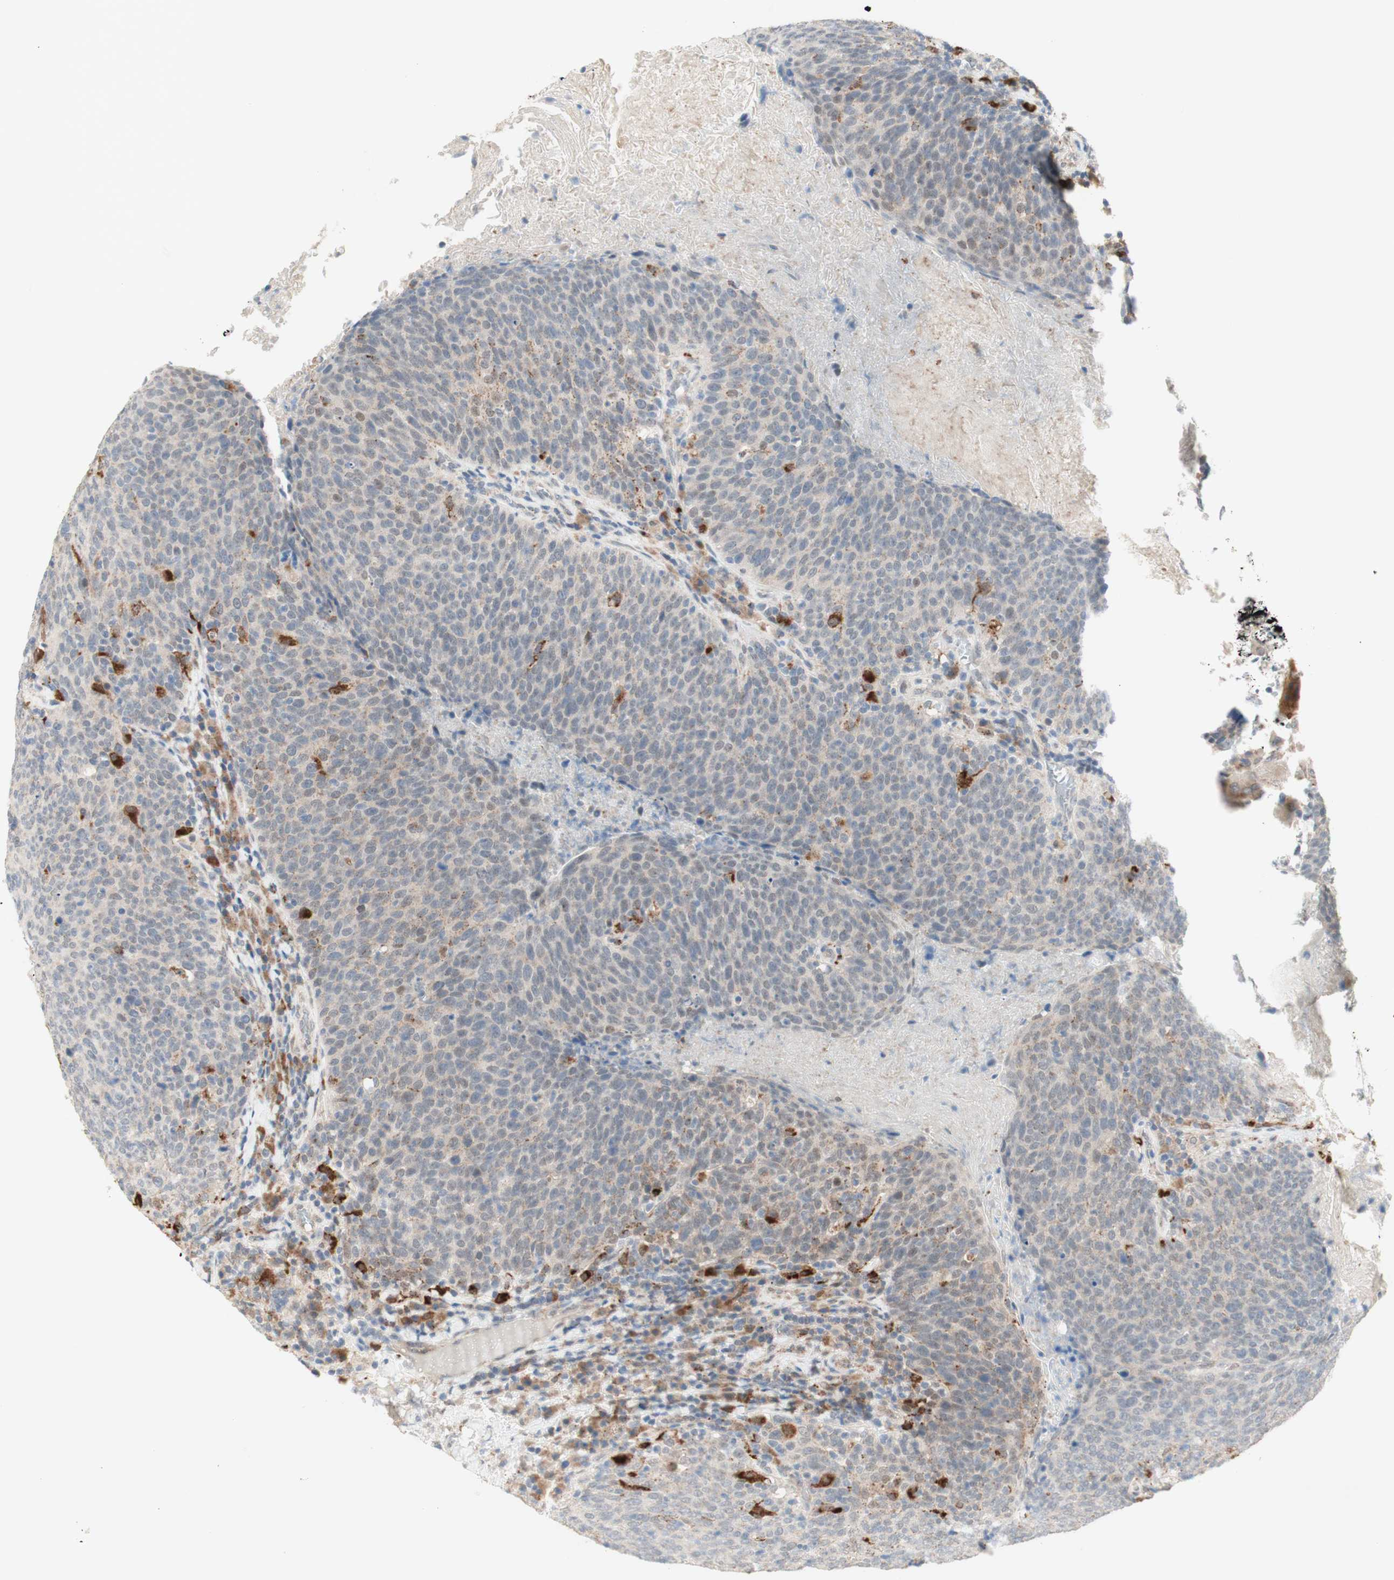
{"staining": {"intensity": "weak", "quantity": "25%-75%", "location": "cytoplasmic/membranous"}, "tissue": "head and neck cancer", "cell_type": "Tumor cells", "image_type": "cancer", "snomed": [{"axis": "morphology", "description": "Squamous cell carcinoma, NOS"}, {"axis": "morphology", "description": "Squamous cell carcinoma, metastatic, NOS"}, {"axis": "topography", "description": "Lymph node"}, {"axis": "topography", "description": "Head-Neck"}], "caption": "Immunohistochemistry of human head and neck metastatic squamous cell carcinoma demonstrates low levels of weak cytoplasmic/membranous expression in approximately 25%-75% of tumor cells.", "gene": "GAPT", "patient": {"sex": "male", "age": 62}}